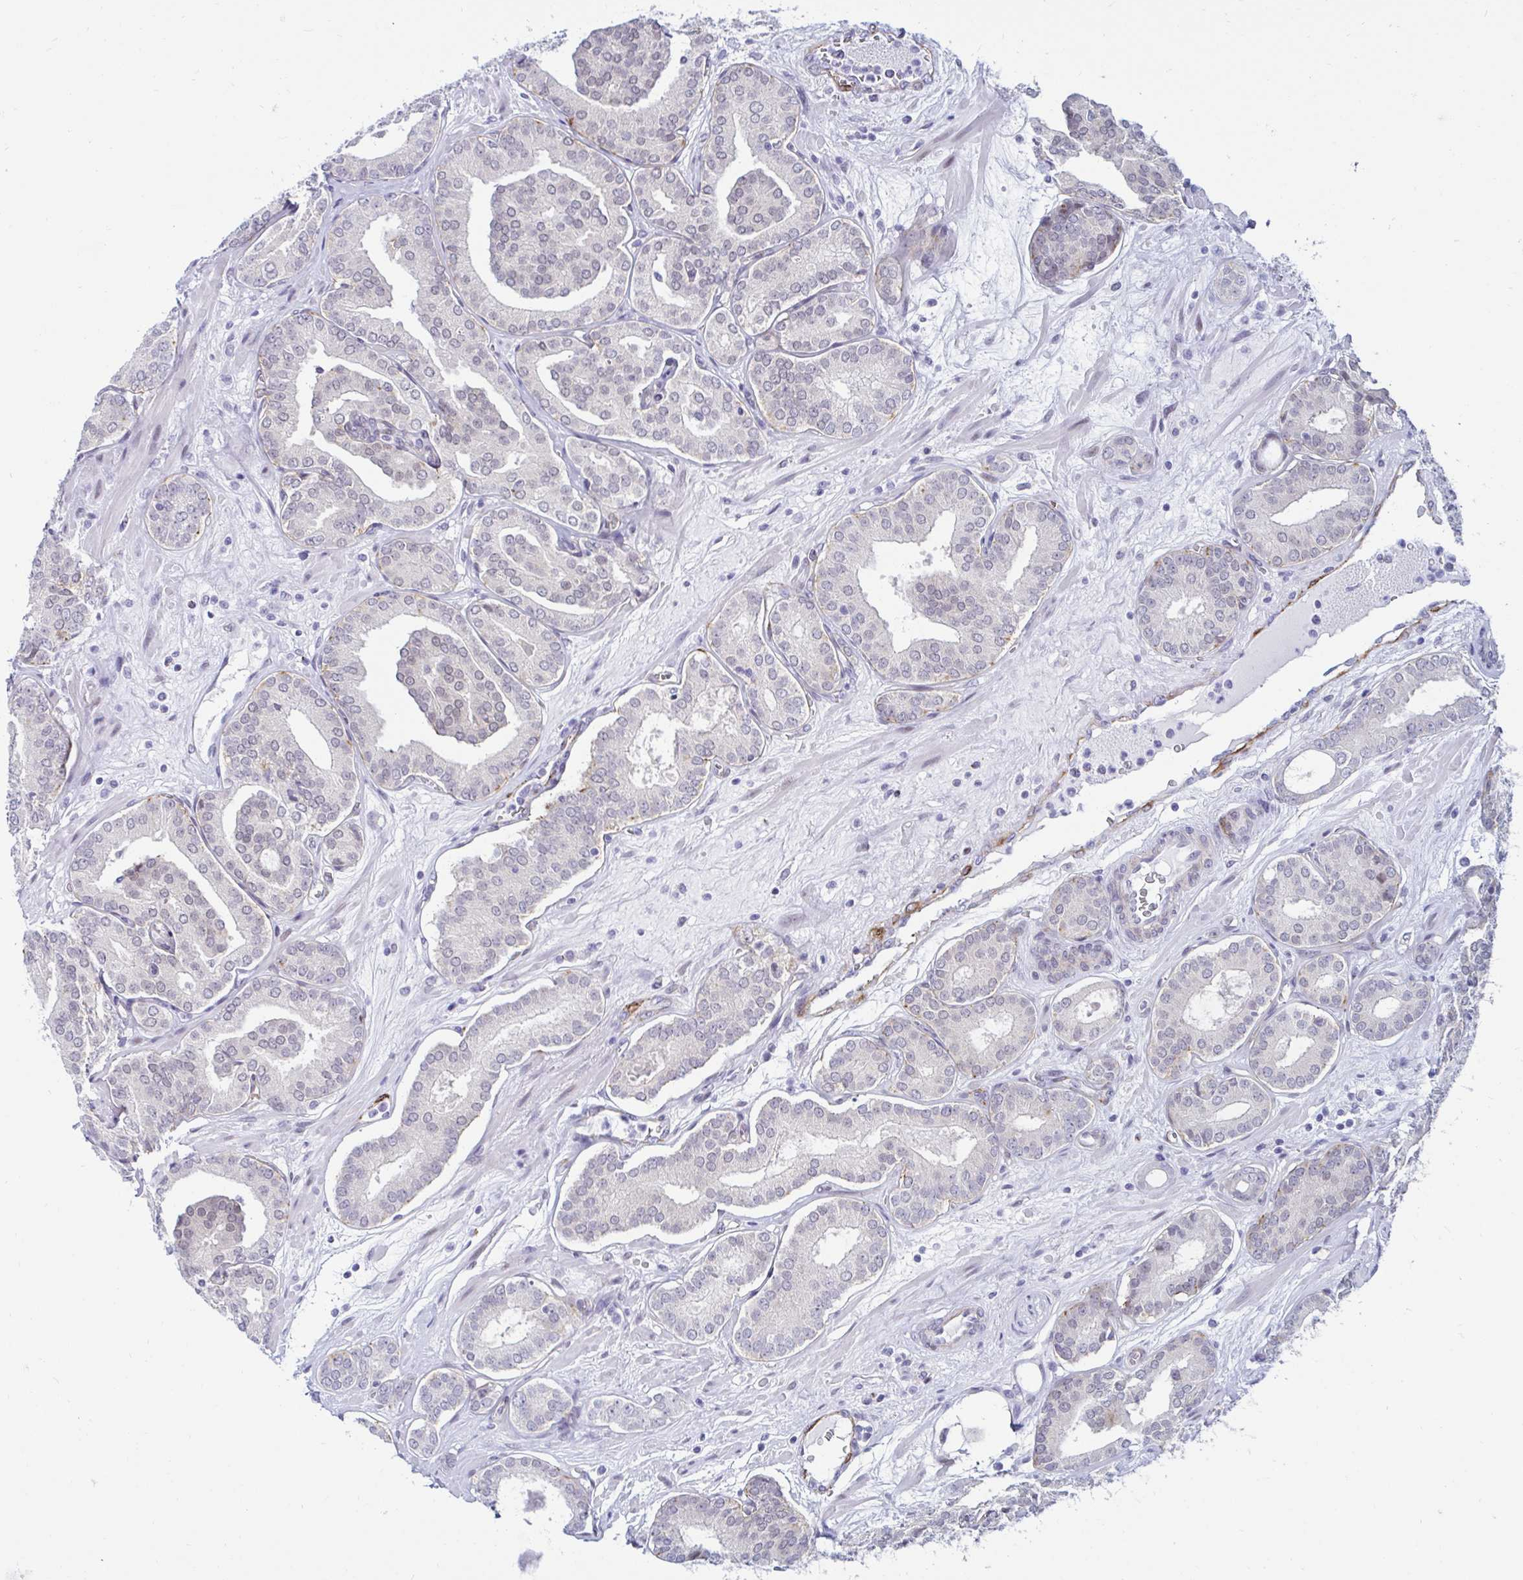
{"staining": {"intensity": "negative", "quantity": "none", "location": "none"}, "tissue": "prostate cancer", "cell_type": "Tumor cells", "image_type": "cancer", "snomed": [{"axis": "morphology", "description": "Adenocarcinoma, High grade"}, {"axis": "topography", "description": "Prostate"}], "caption": "IHC image of neoplastic tissue: human prostate high-grade adenocarcinoma stained with DAB (3,3'-diaminobenzidine) reveals no significant protein expression in tumor cells.", "gene": "ANKRD62", "patient": {"sex": "male", "age": 66}}